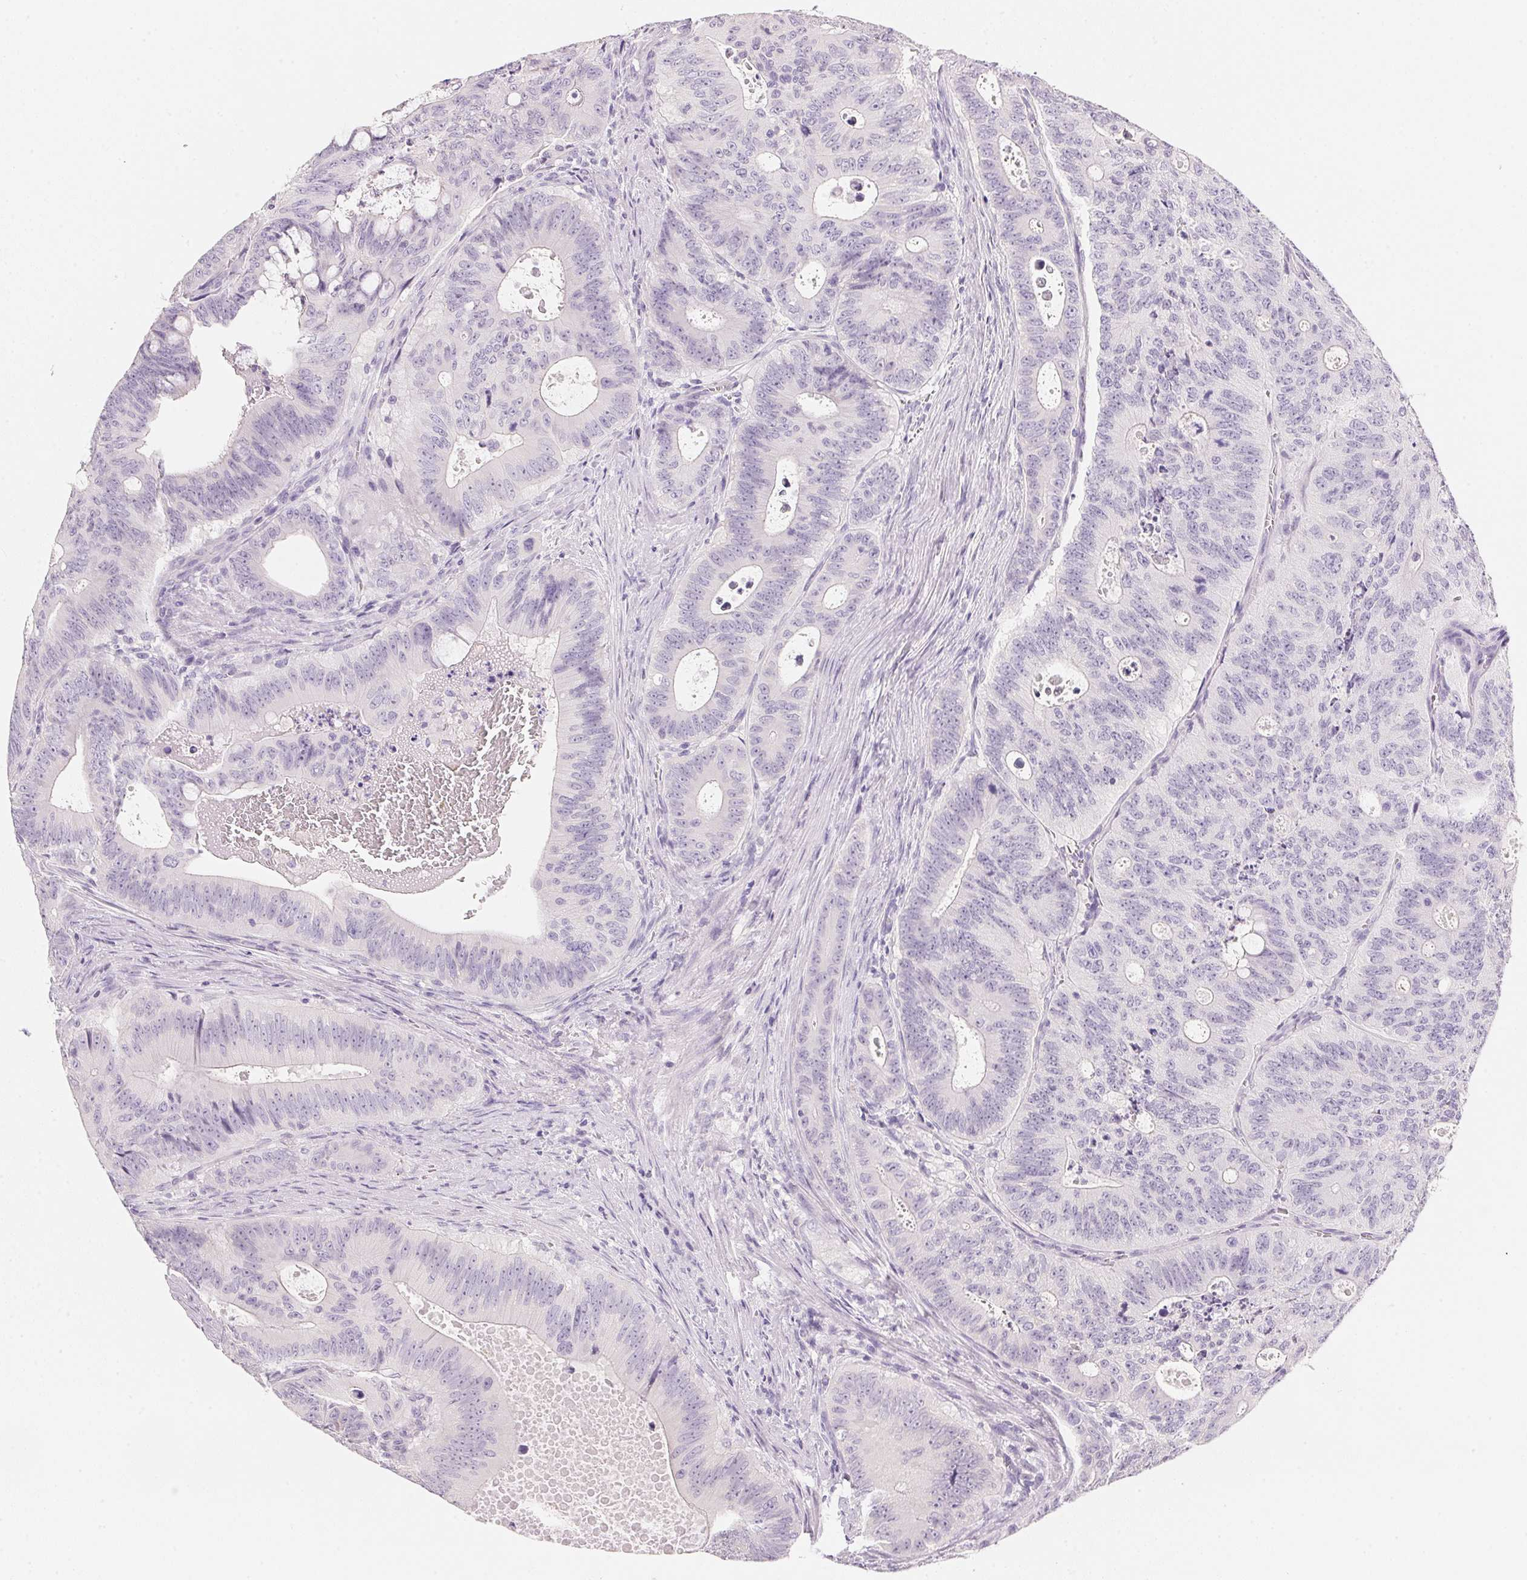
{"staining": {"intensity": "negative", "quantity": "none", "location": "none"}, "tissue": "colorectal cancer", "cell_type": "Tumor cells", "image_type": "cancer", "snomed": [{"axis": "morphology", "description": "Adenocarcinoma, NOS"}, {"axis": "topography", "description": "Colon"}], "caption": "A high-resolution histopathology image shows immunohistochemistry (IHC) staining of colorectal cancer (adenocarcinoma), which exhibits no significant expression in tumor cells. (Brightfield microscopy of DAB (3,3'-diaminobenzidine) immunohistochemistry at high magnification).", "gene": "ACP3", "patient": {"sex": "male", "age": 62}}